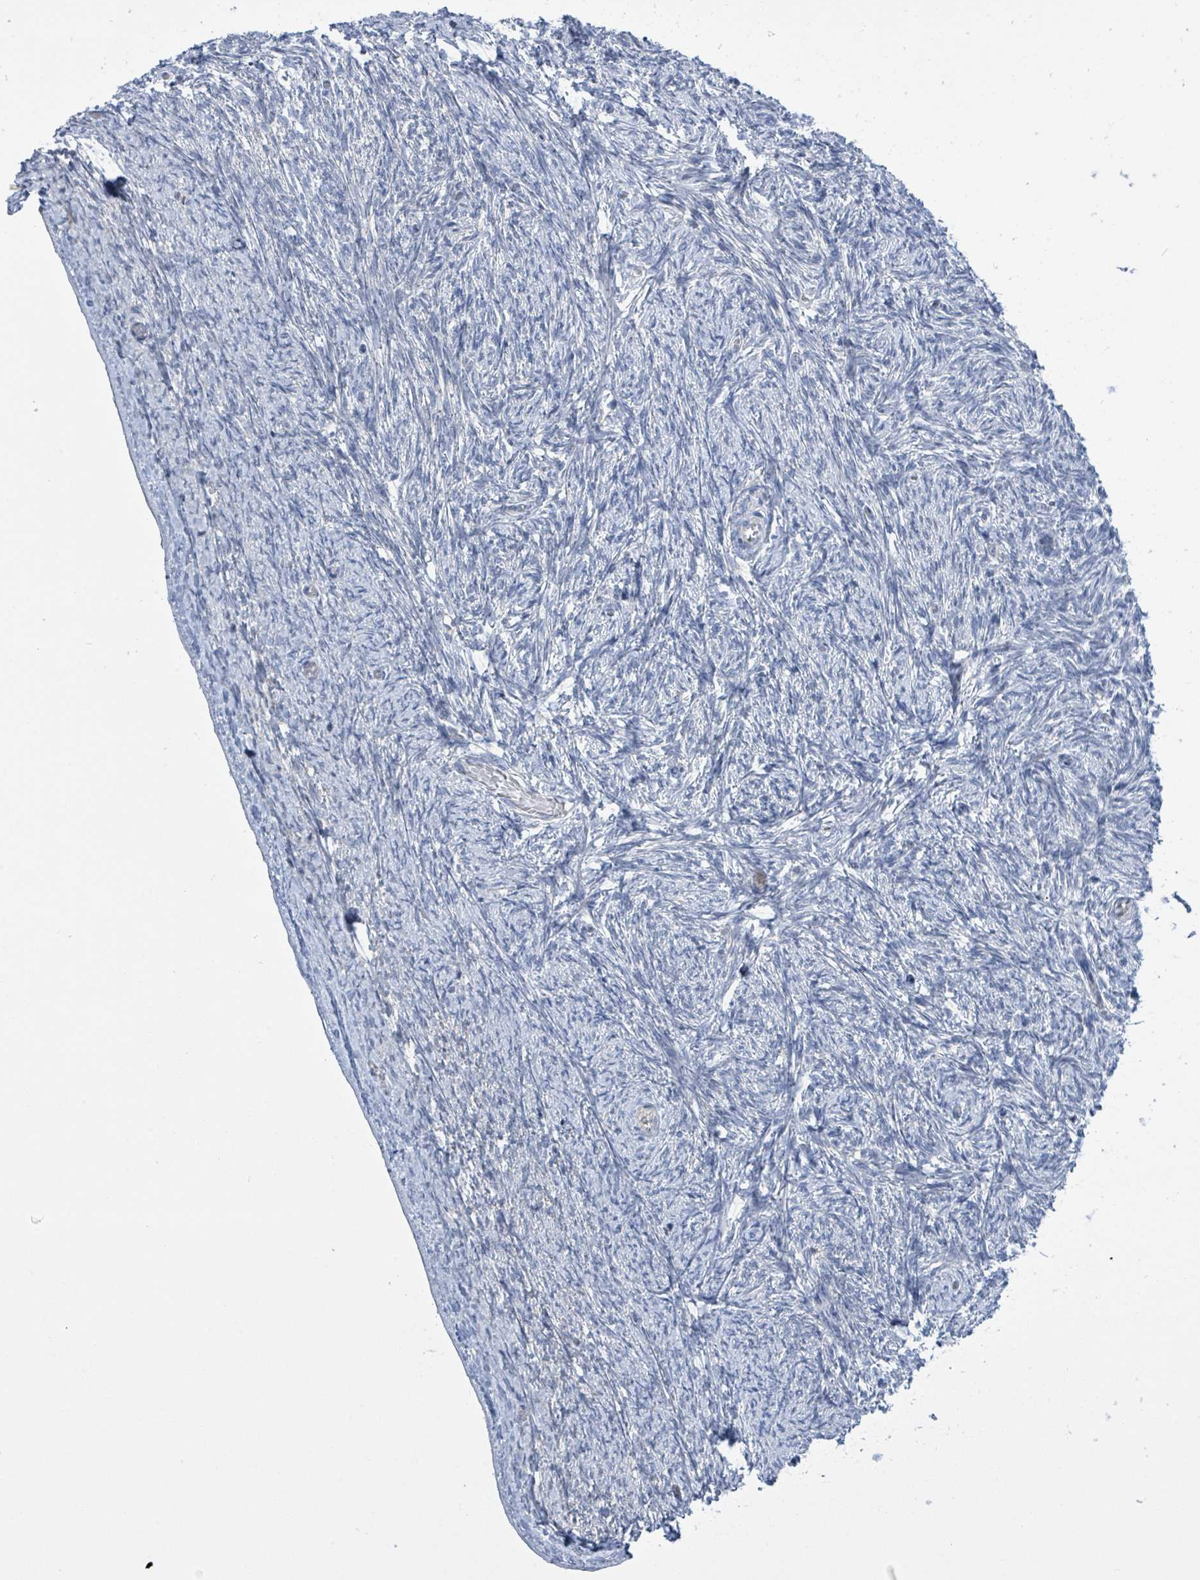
{"staining": {"intensity": "negative", "quantity": "none", "location": "none"}, "tissue": "ovary", "cell_type": "Ovarian stroma cells", "image_type": "normal", "snomed": [{"axis": "morphology", "description": "Normal tissue, NOS"}, {"axis": "topography", "description": "Ovary"}], "caption": "High power microscopy photomicrograph of an immunohistochemistry photomicrograph of normal ovary, revealing no significant expression in ovarian stroma cells. (DAB immunohistochemistry (IHC), high magnification).", "gene": "DGKZ", "patient": {"sex": "female", "age": 44}}